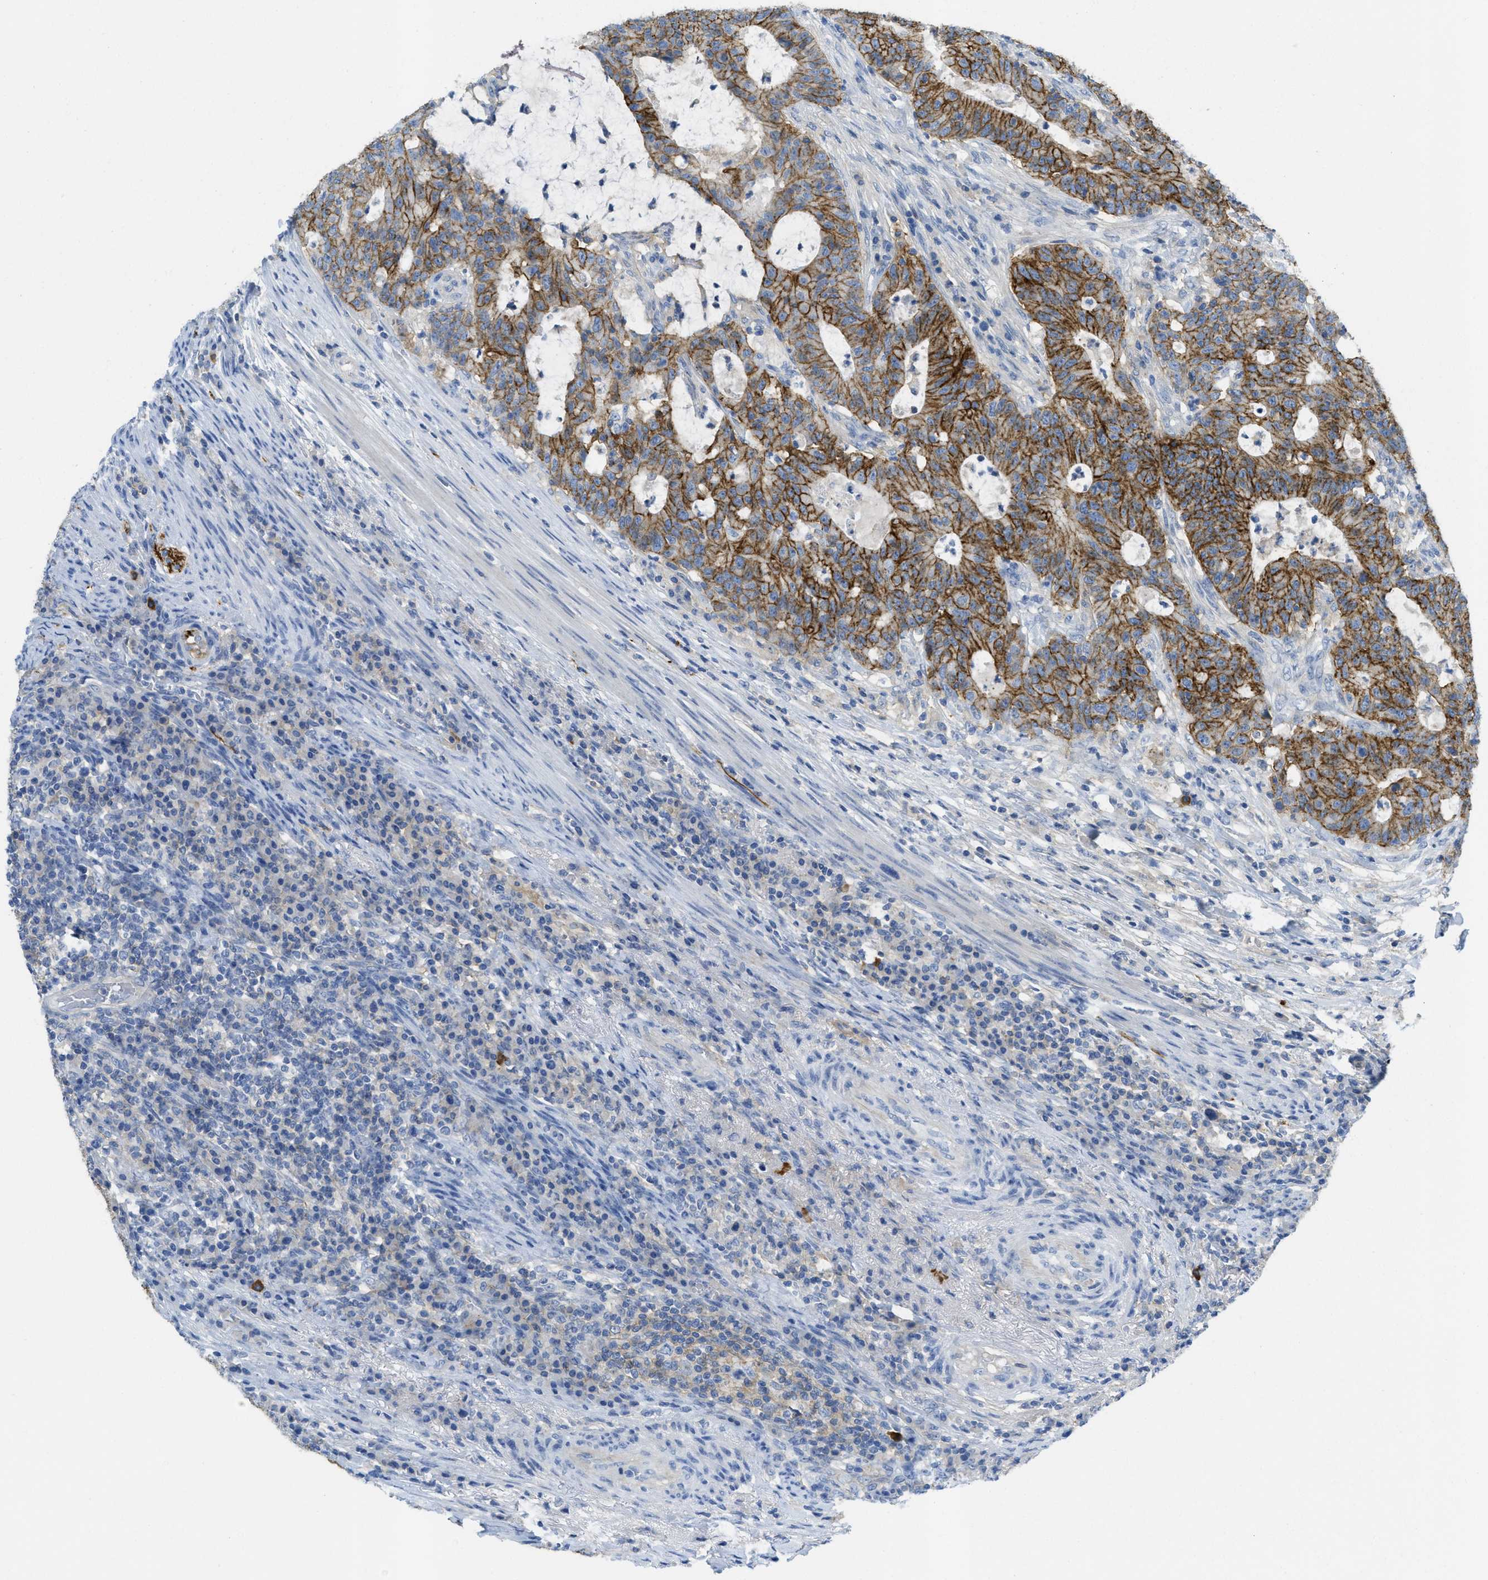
{"staining": {"intensity": "strong", "quantity": ">75%", "location": "cytoplasmic/membranous"}, "tissue": "colorectal cancer", "cell_type": "Tumor cells", "image_type": "cancer", "snomed": [{"axis": "morphology", "description": "Normal tissue, NOS"}, {"axis": "morphology", "description": "Adenocarcinoma, NOS"}, {"axis": "topography", "description": "Colon"}], "caption": "Tumor cells exhibit high levels of strong cytoplasmic/membranous positivity in approximately >75% of cells in colorectal cancer.", "gene": "CNNM4", "patient": {"sex": "female", "age": 75}}